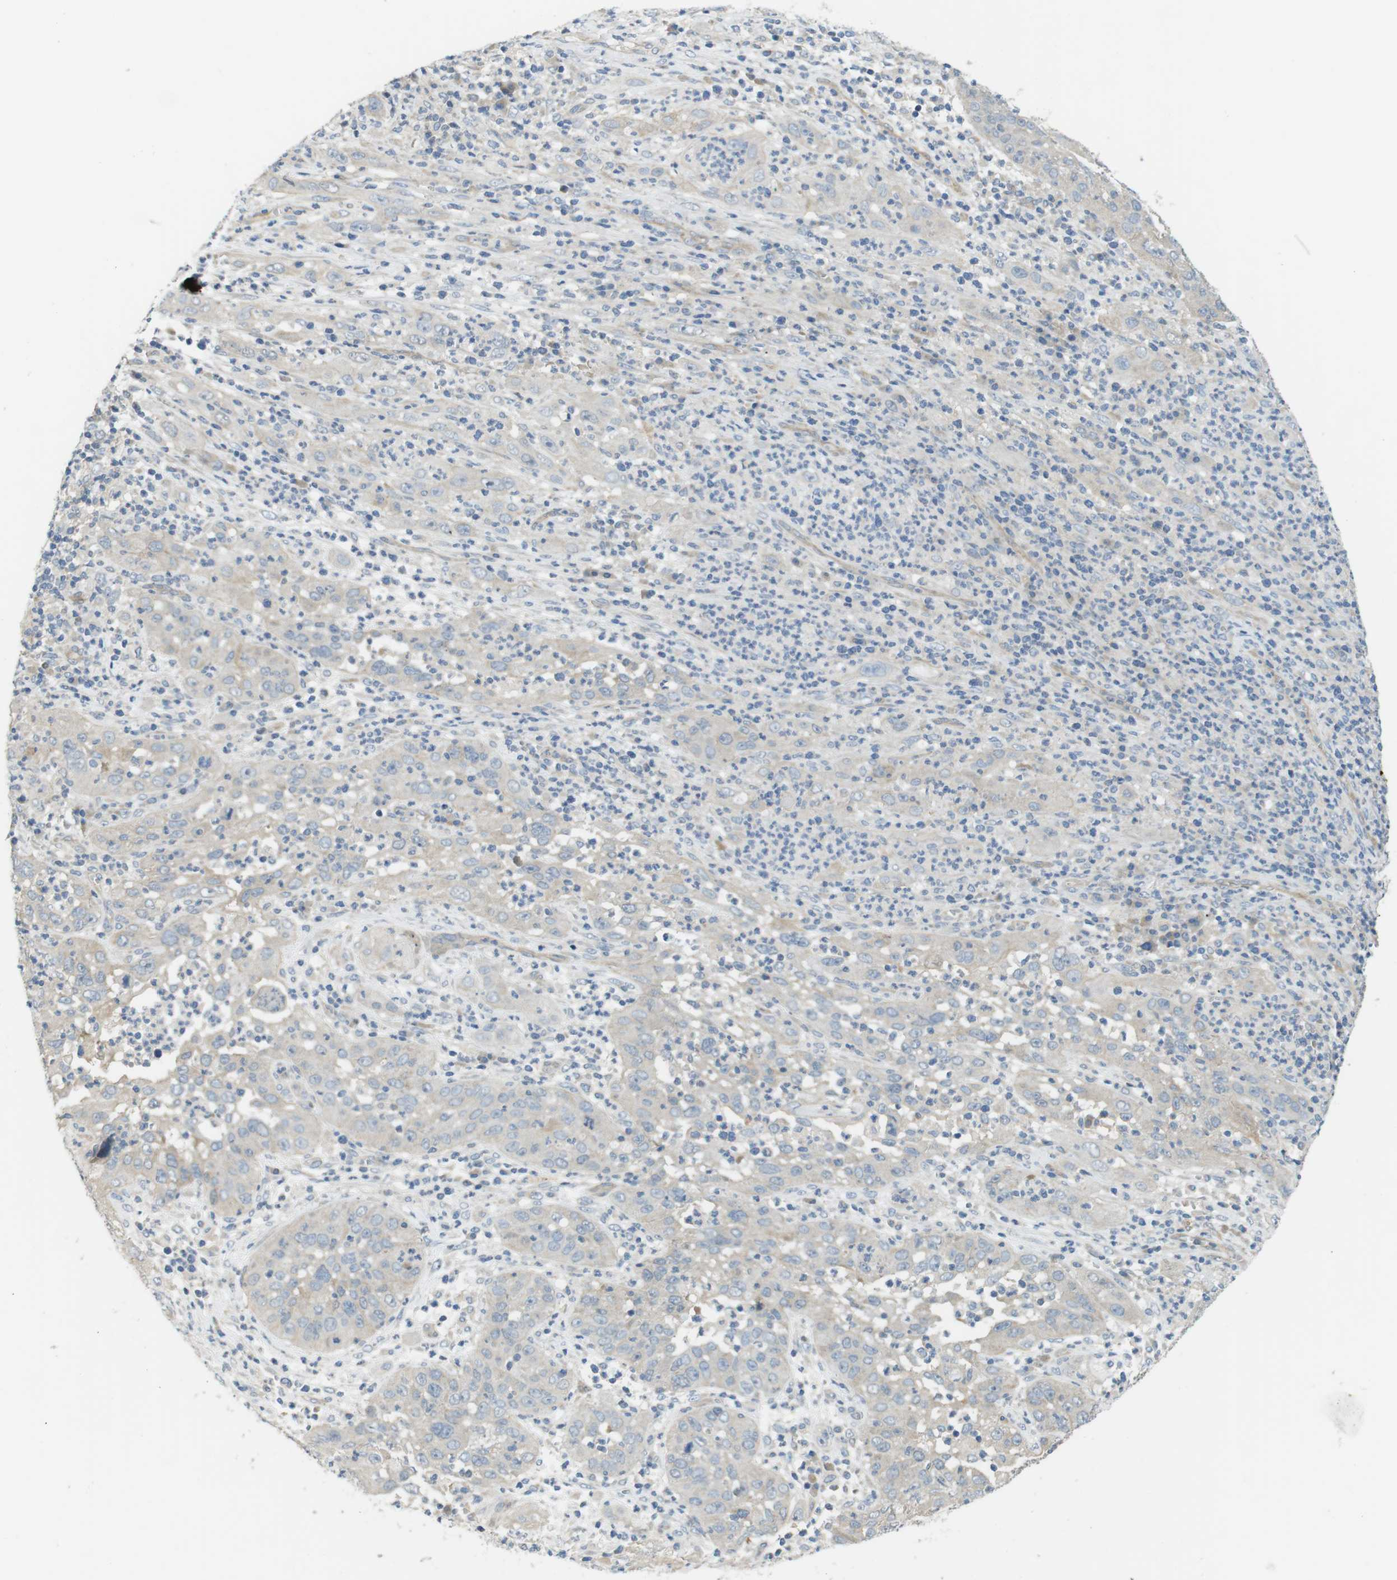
{"staining": {"intensity": "weak", "quantity": "<25%", "location": "cytoplasmic/membranous"}, "tissue": "cervical cancer", "cell_type": "Tumor cells", "image_type": "cancer", "snomed": [{"axis": "morphology", "description": "Squamous cell carcinoma, NOS"}, {"axis": "topography", "description": "Cervix"}], "caption": "Tumor cells show no significant positivity in cervical cancer (squamous cell carcinoma).", "gene": "ABHD15", "patient": {"sex": "female", "age": 32}}